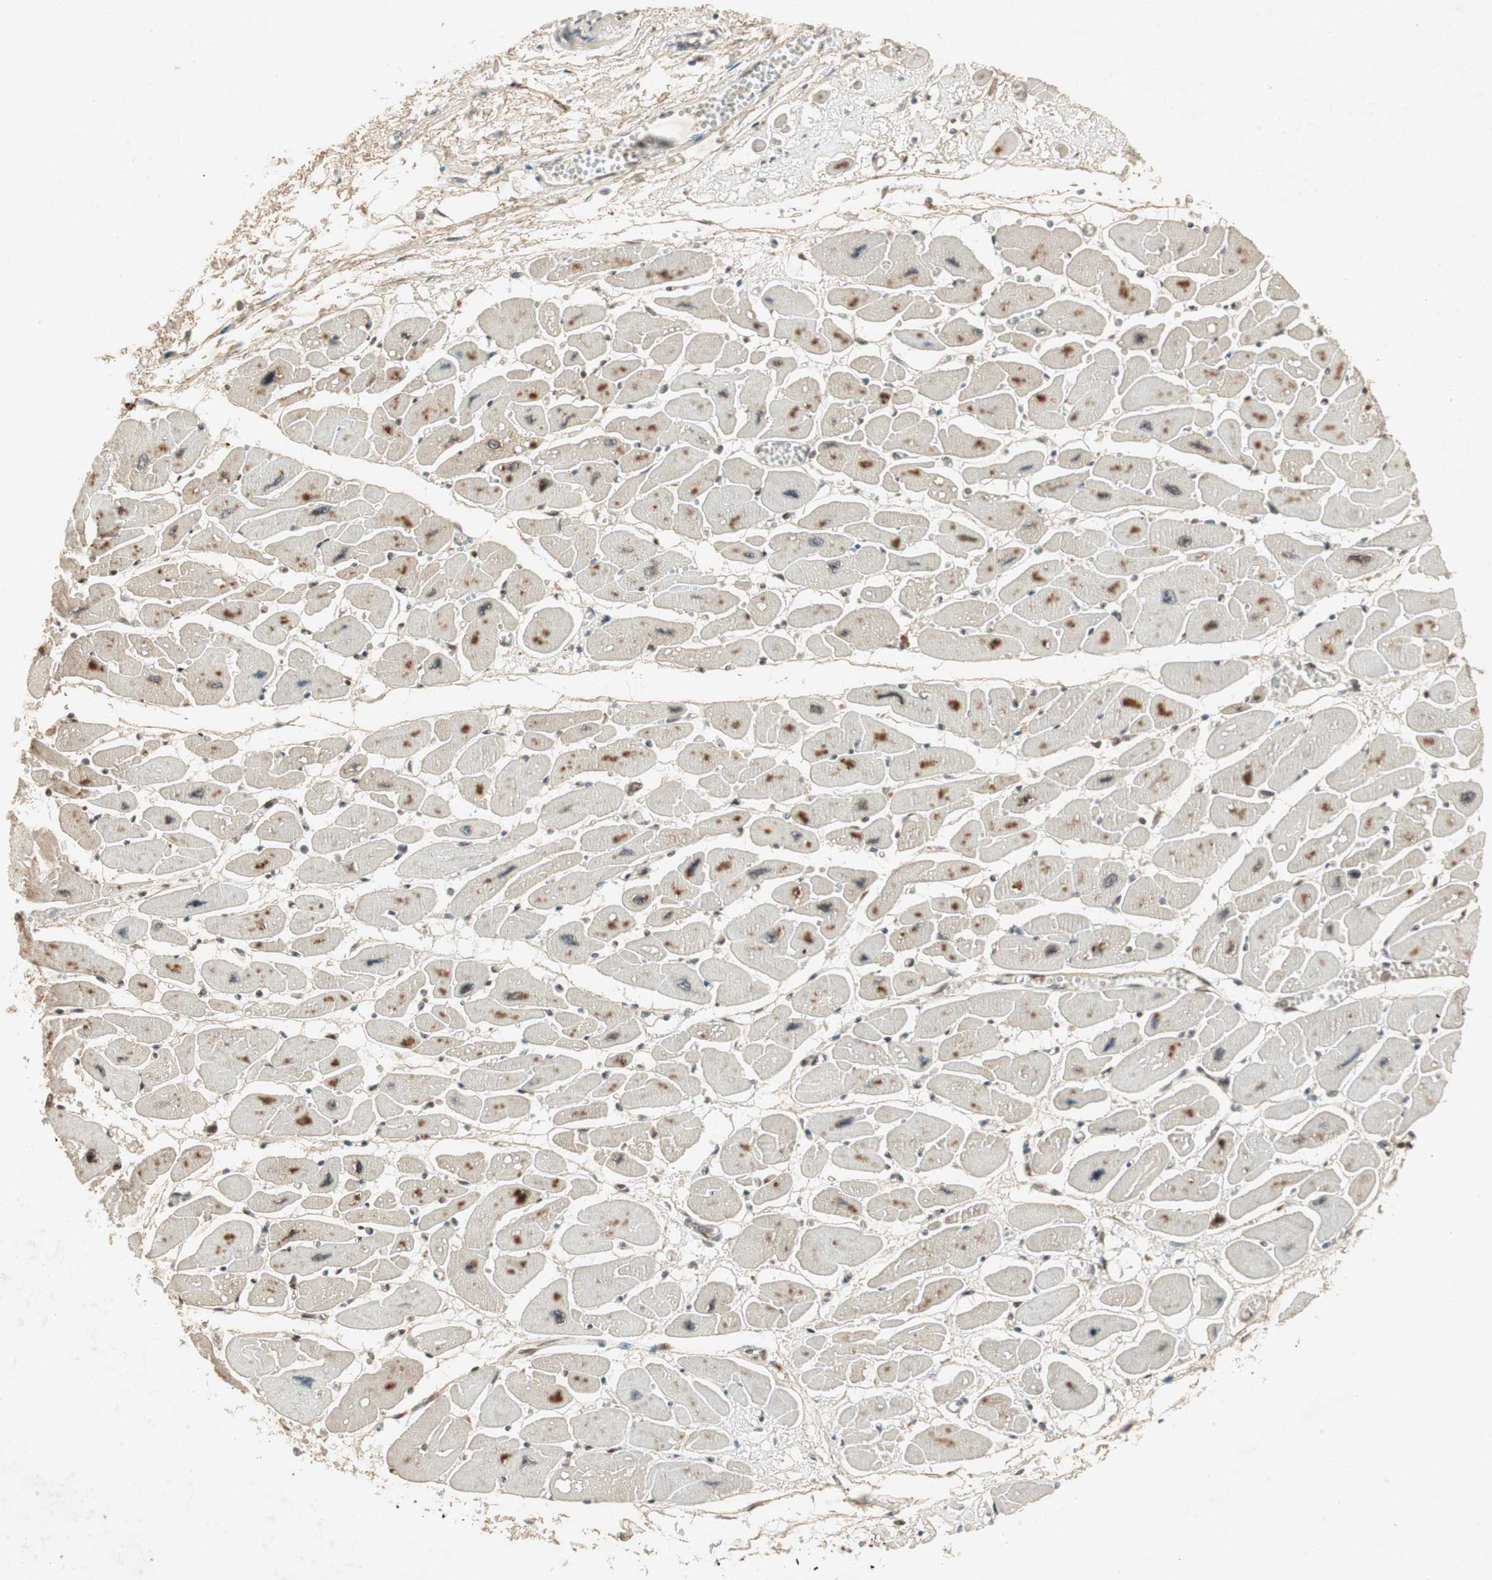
{"staining": {"intensity": "weak", "quantity": ">75%", "location": "cytoplasmic/membranous"}, "tissue": "heart muscle", "cell_type": "Cardiomyocytes", "image_type": "normal", "snomed": [{"axis": "morphology", "description": "Normal tissue, NOS"}, {"axis": "topography", "description": "Heart"}], "caption": "A high-resolution photomicrograph shows immunohistochemistry staining of normal heart muscle, which reveals weak cytoplasmic/membranous positivity in about >75% of cardiomyocytes.", "gene": "NEO1", "patient": {"sex": "female", "age": 54}}